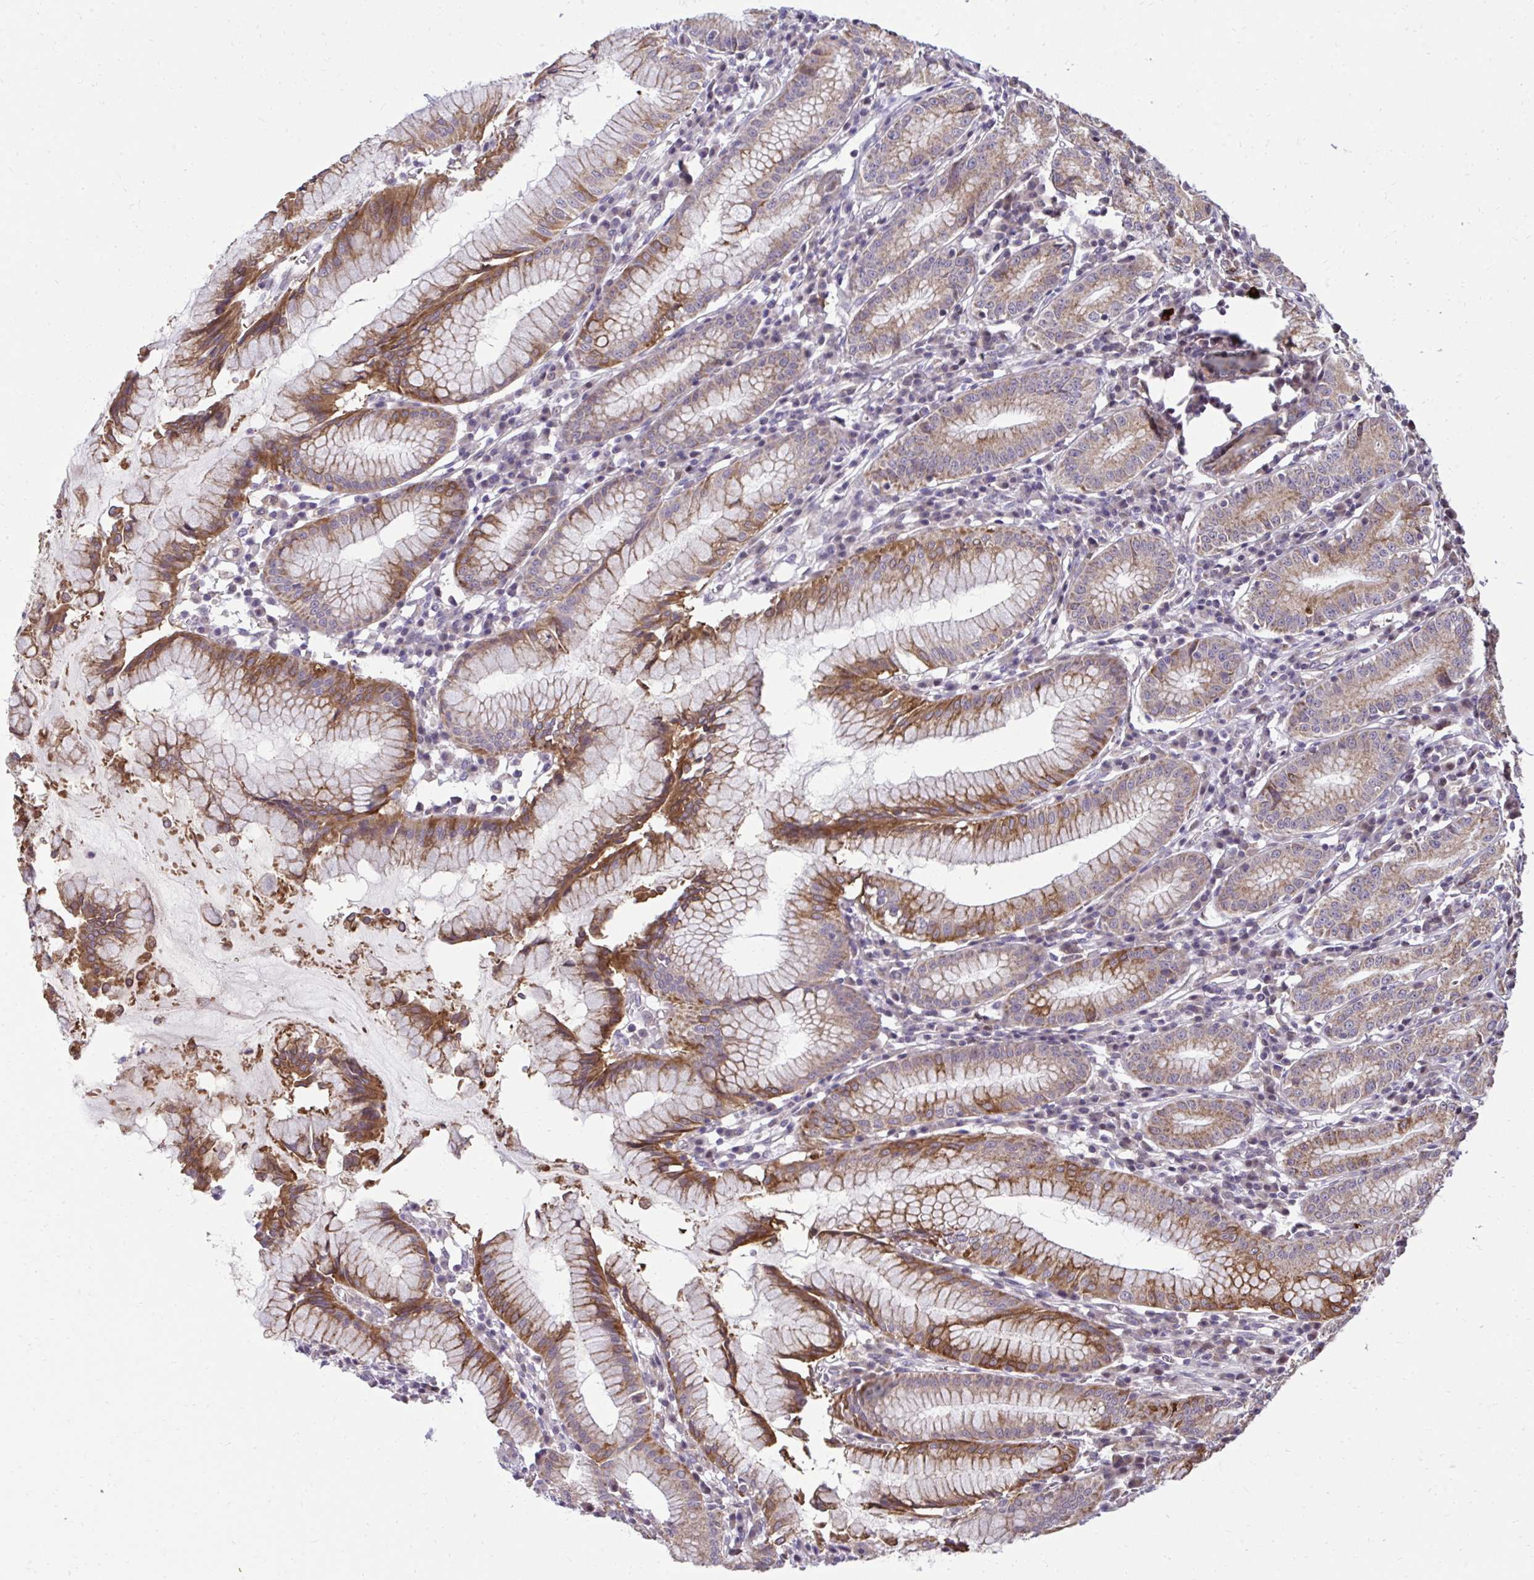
{"staining": {"intensity": "strong", "quantity": "25%-75%", "location": "cytoplasmic/membranous"}, "tissue": "stomach", "cell_type": "Glandular cells", "image_type": "normal", "snomed": [{"axis": "morphology", "description": "Normal tissue, NOS"}, {"axis": "topography", "description": "Stomach"}], "caption": "A histopathology image showing strong cytoplasmic/membranous staining in approximately 25%-75% of glandular cells in normal stomach, as visualized by brown immunohistochemical staining.", "gene": "RDH14", "patient": {"sex": "male", "age": 55}}